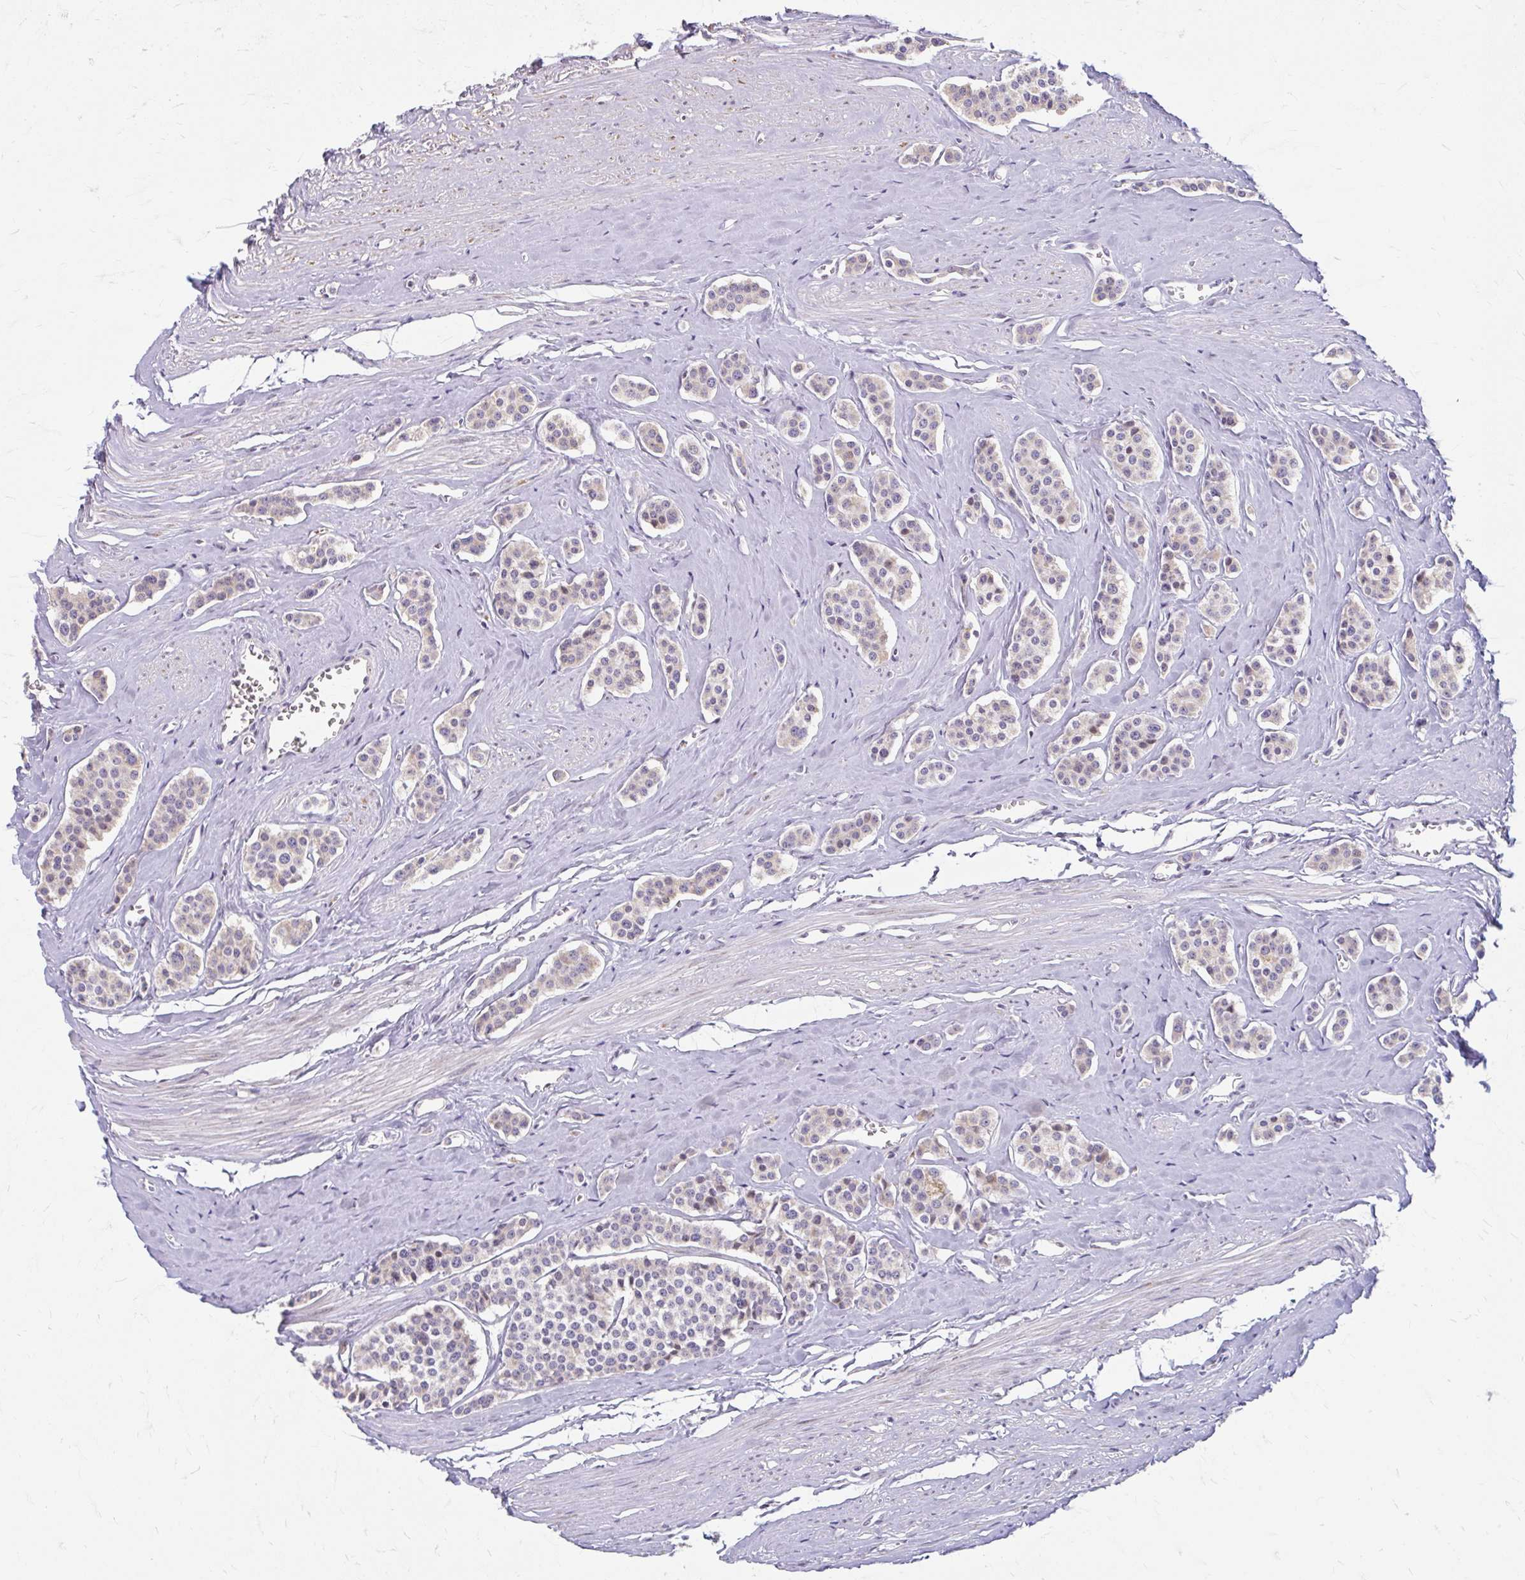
{"staining": {"intensity": "negative", "quantity": "none", "location": "none"}, "tissue": "carcinoid", "cell_type": "Tumor cells", "image_type": "cancer", "snomed": [{"axis": "morphology", "description": "Carcinoid, malignant, NOS"}, {"axis": "topography", "description": "Small intestine"}], "caption": "Protein analysis of carcinoid reveals no significant staining in tumor cells. The staining is performed using DAB (3,3'-diaminobenzidine) brown chromogen with nuclei counter-stained in using hematoxylin.", "gene": "BEAN1", "patient": {"sex": "male", "age": 60}}